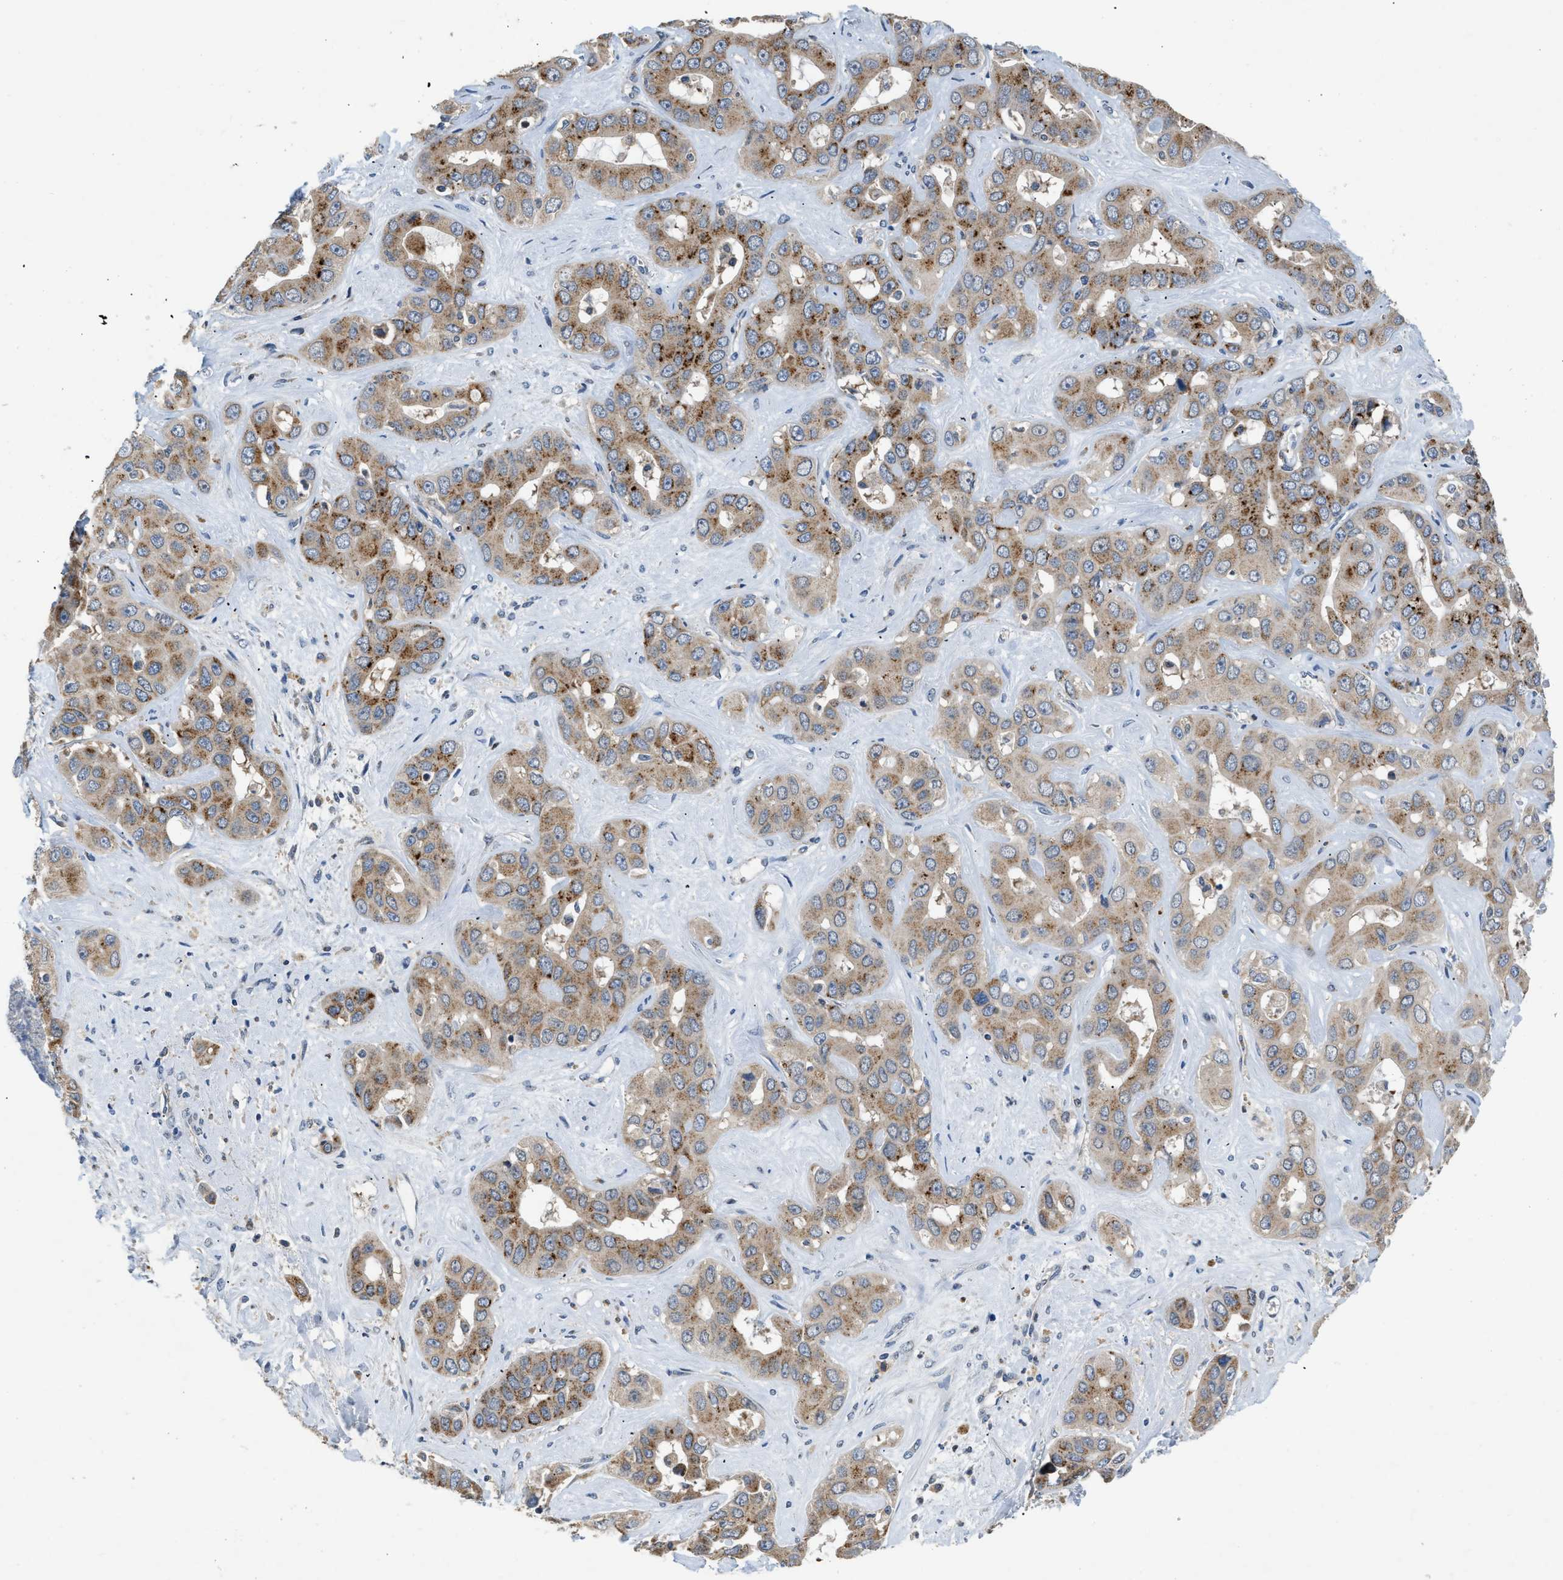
{"staining": {"intensity": "weak", "quantity": ">75%", "location": "cytoplasmic/membranous"}, "tissue": "liver cancer", "cell_type": "Tumor cells", "image_type": "cancer", "snomed": [{"axis": "morphology", "description": "Cholangiocarcinoma"}, {"axis": "topography", "description": "Liver"}], "caption": "Tumor cells demonstrate low levels of weak cytoplasmic/membranous expression in approximately >75% of cells in human liver cholangiocarcinoma.", "gene": "TOMM34", "patient": {"sex": "female", "age": 52}}